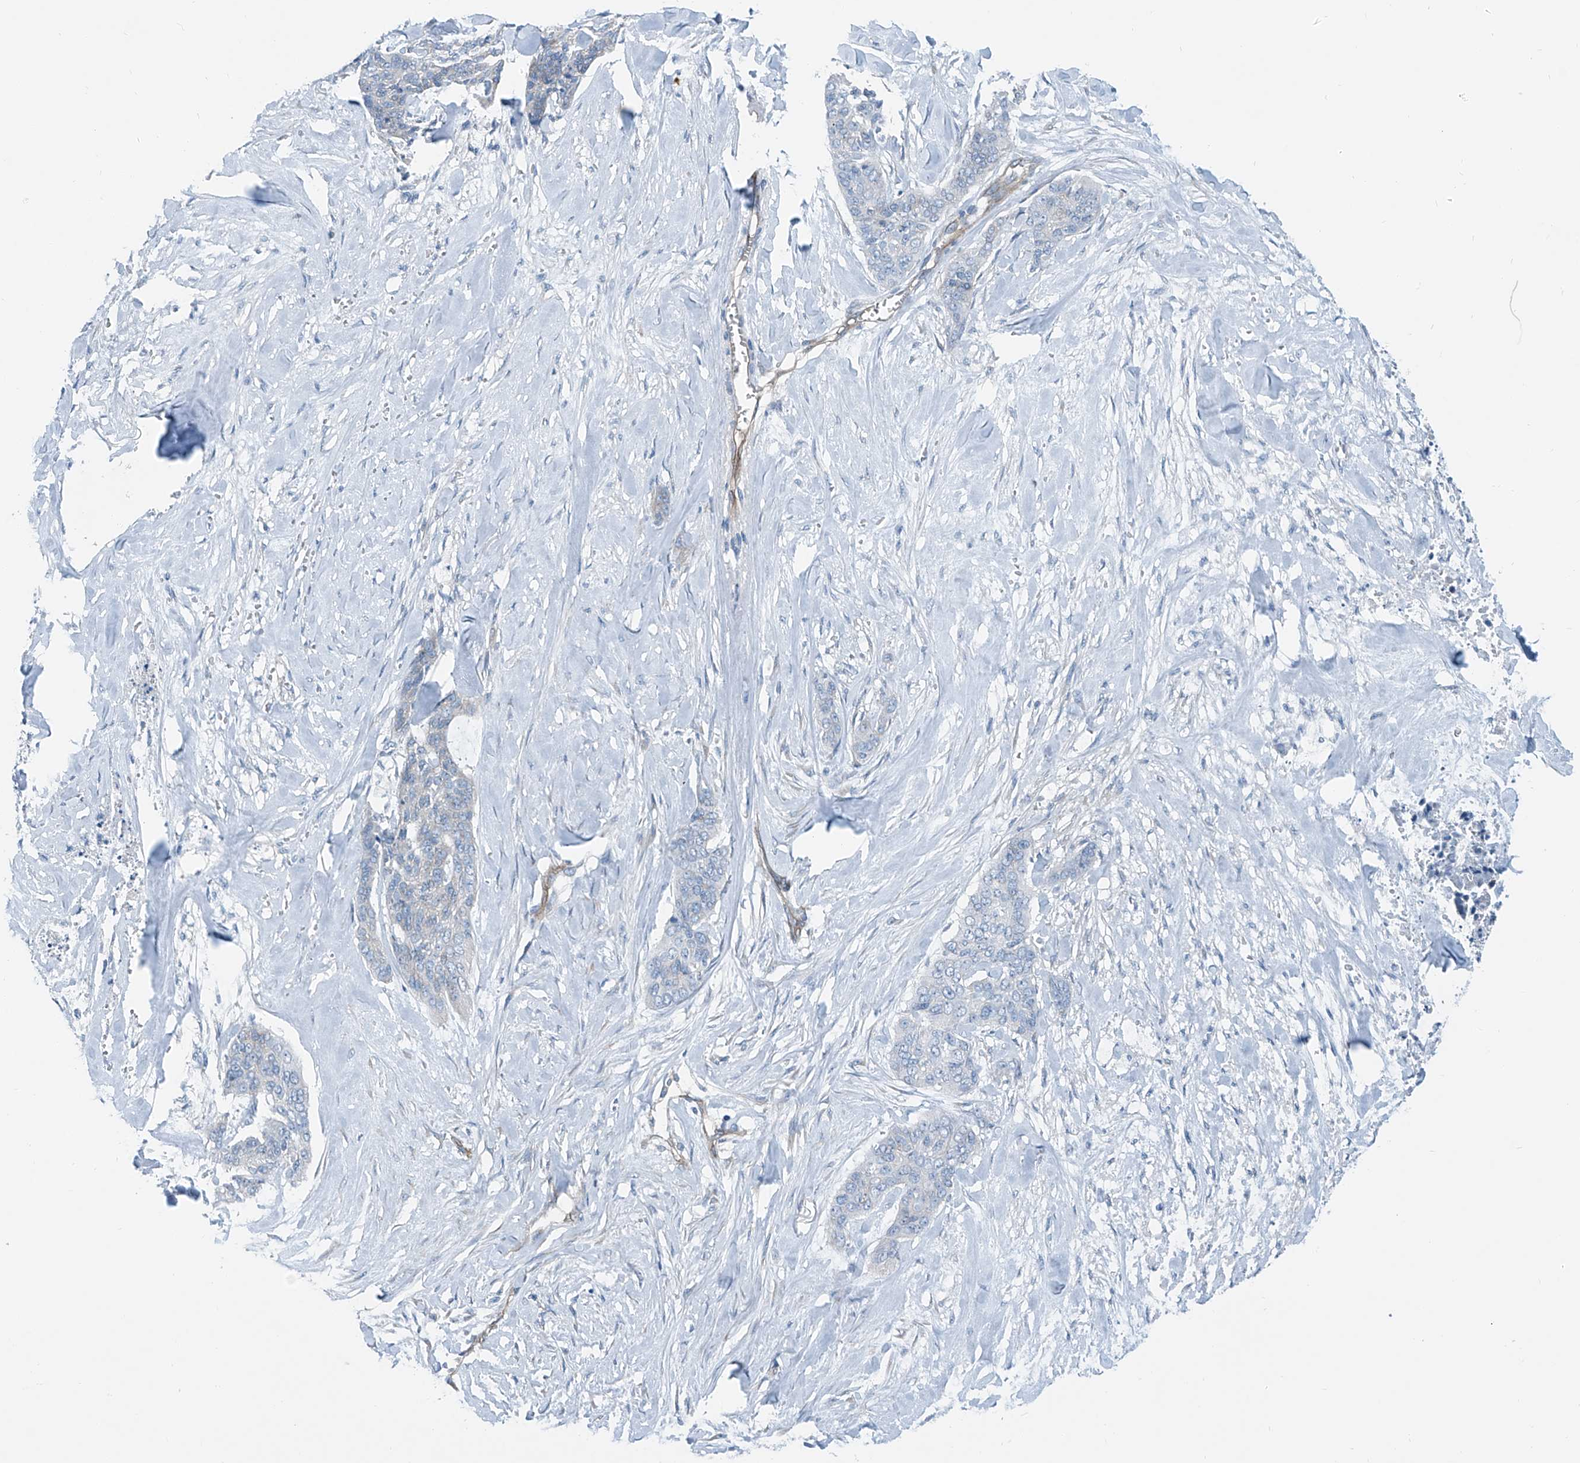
{"staining": {"intensity": "negative", "quantity": "none", "location": "none"}, "tissue": "skin cancer", "cell_type": "Tumor cells", "image_type": "cancer", "snomed": [{"axis": "morphology", "description": "Basal cell carcinoma"}, {"axis": "topography", "description": "Skin"}], "caption": "This is an immunohistochemistry (IHC) micrograph of human skin basal cell carcinoma. There is no positivity in tumor cells.", "gene": "THEMIS2", "patient": {"sex": "female", "age": 64}}